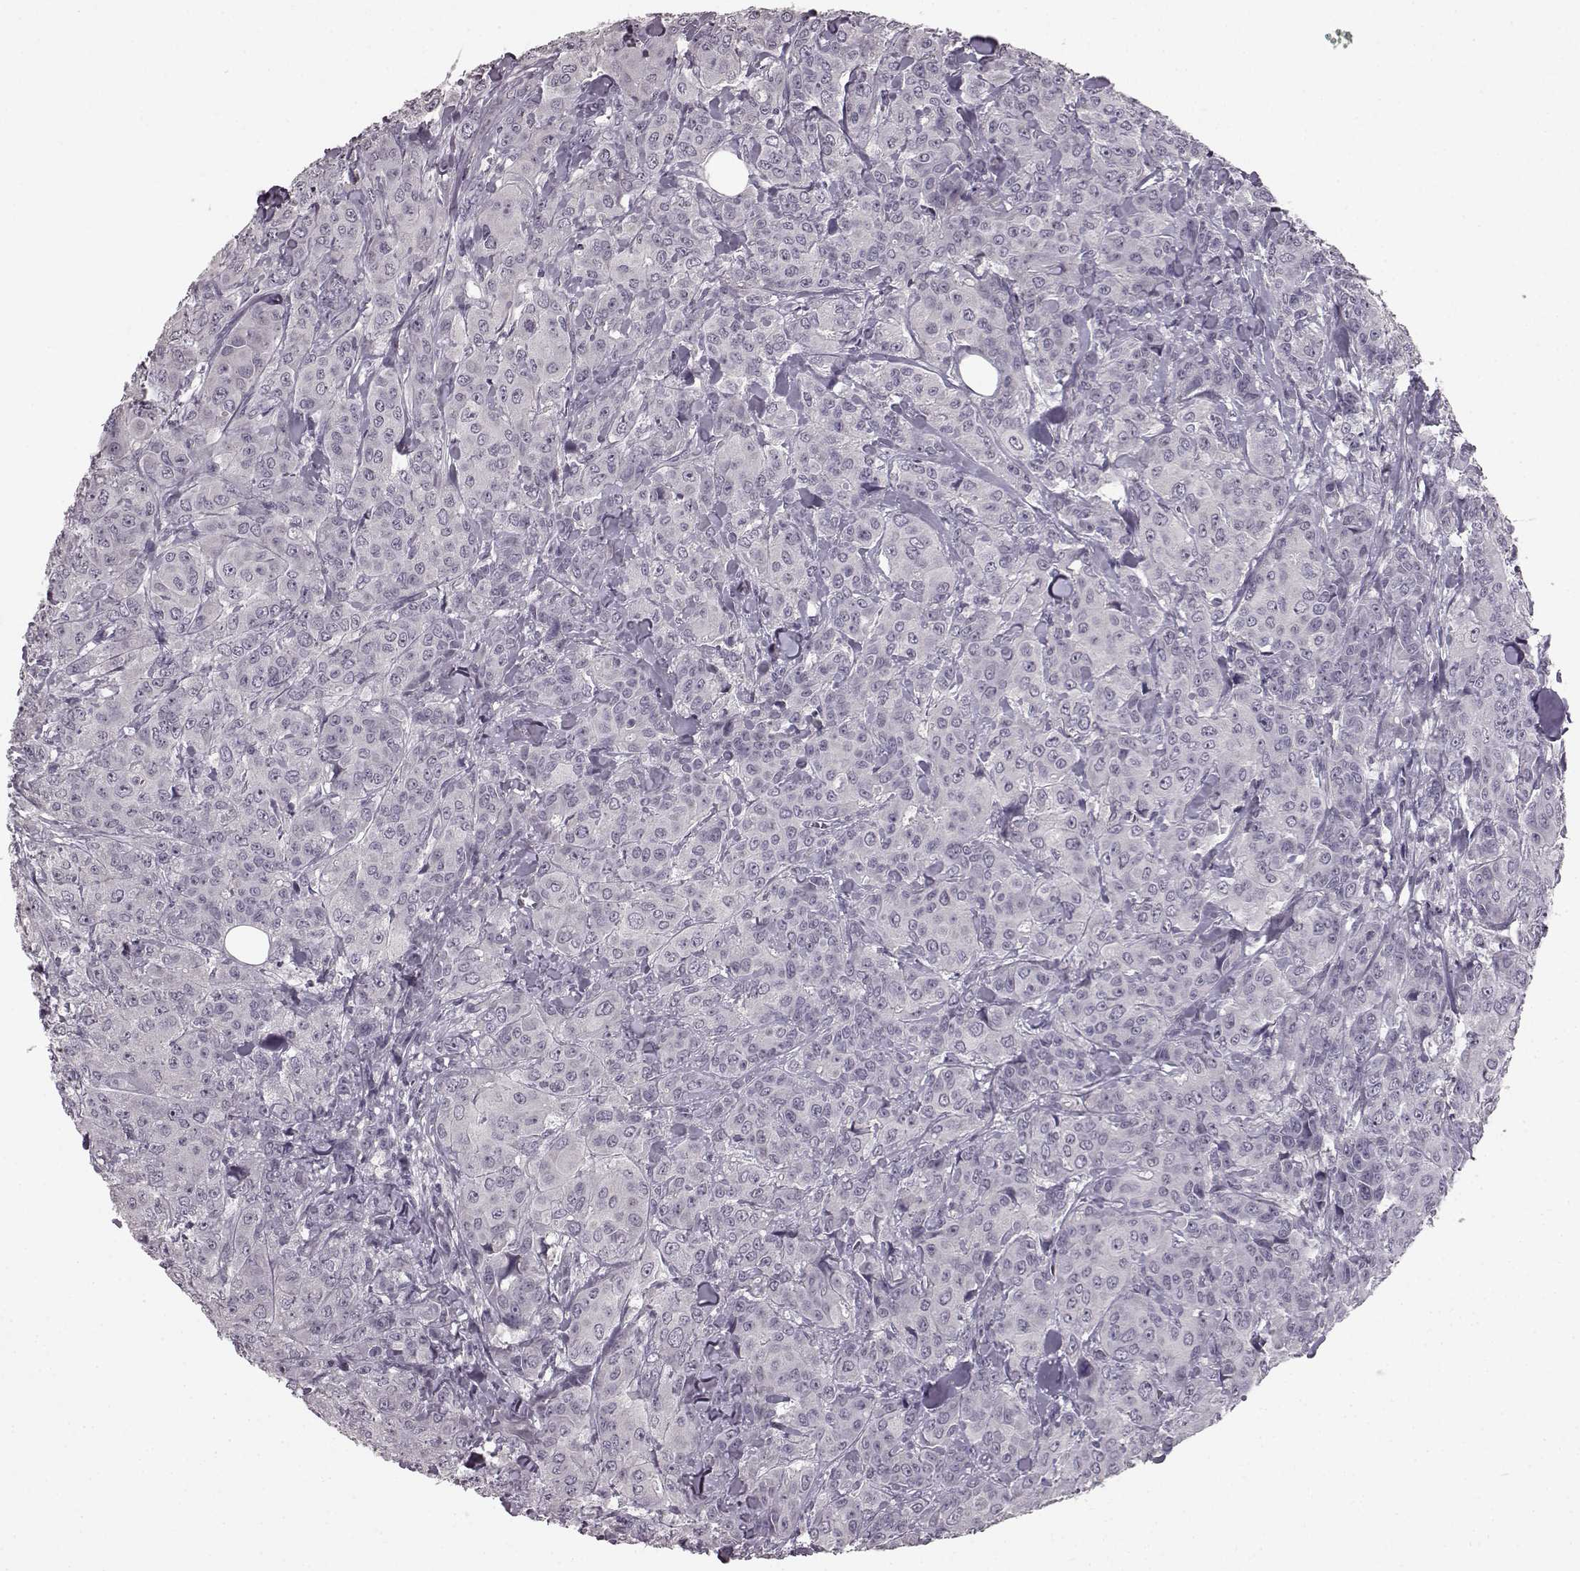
{"staining": {"intensity": "negative", "quantity": "none", "location": "none"}, "tissue": "breast cancer", "cell_type": "Tumor cells", "image_type": "cancer", "snomed": [{"axis": "morphology", "description": "Duct carcinoma"}, {"axis": "topography", "description": "Breast"}], "caption": "A high-resolution micrograph shows immunohistochemistry staining of breast intraductal carcinoma, which shows no significant expression in tumor cells.", "gene": "LHB", "patient": {"sex": "female", "age": 43}}